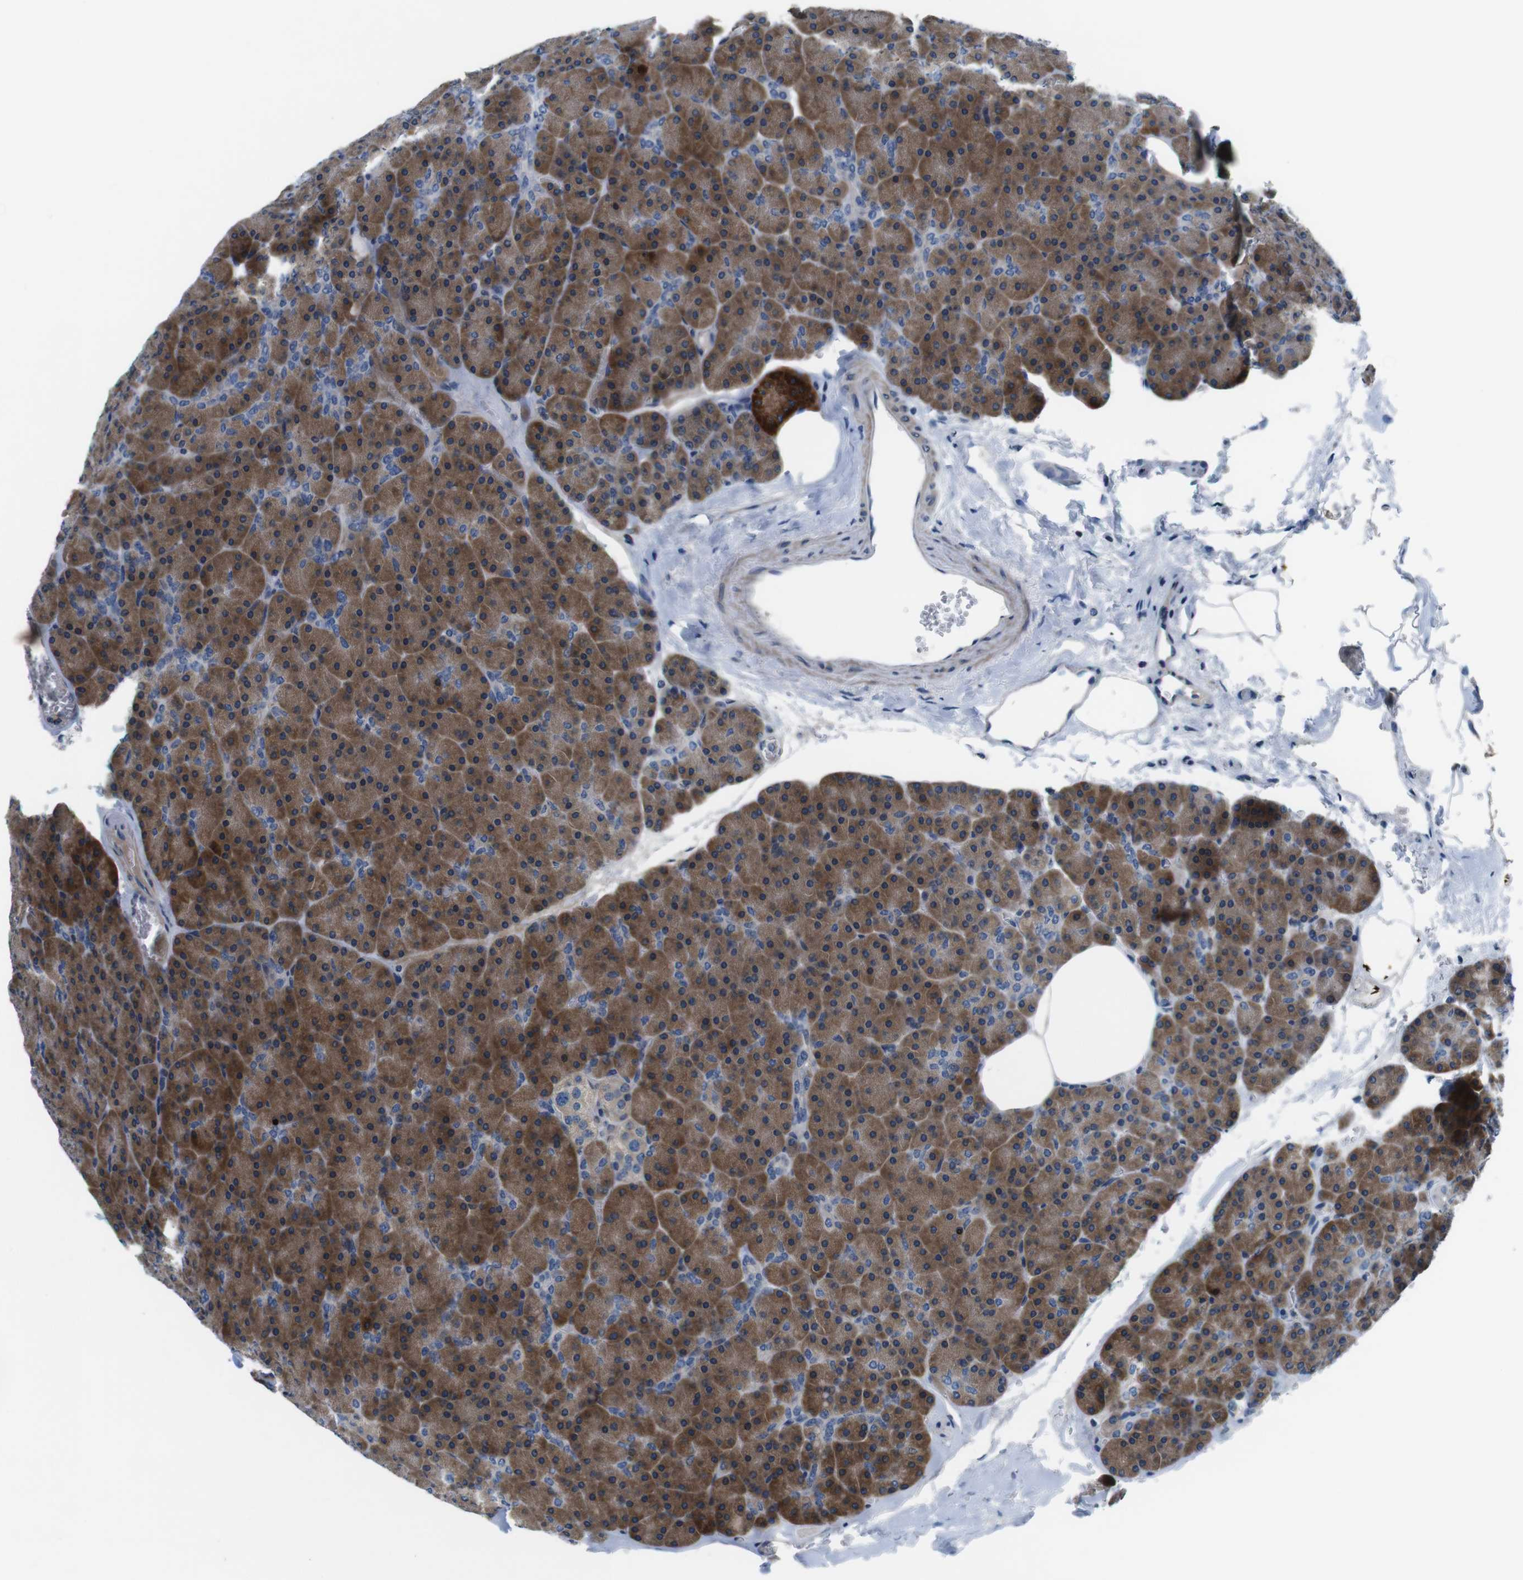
{"staining": {"intensity": "moderate", "quantity": ">75%", "location": "cytoplasmic/membranous"}, "tissue": "pancreas", "cell_type": "Exocrine glandular cells", "image_type": "normal", "snomed": [{"axis": "morphology", "description": "Normal tissue, NOS"}, {"axis": "topography", "description": "Pancreas"}], "caption": "Moderate cytoplasmic/membranous protein expression is appreciated in approximately >75% of exocrine glandular cells in pancreas.", "gene": "JAK1", "patient": {"sex": "female", "age": 35}}